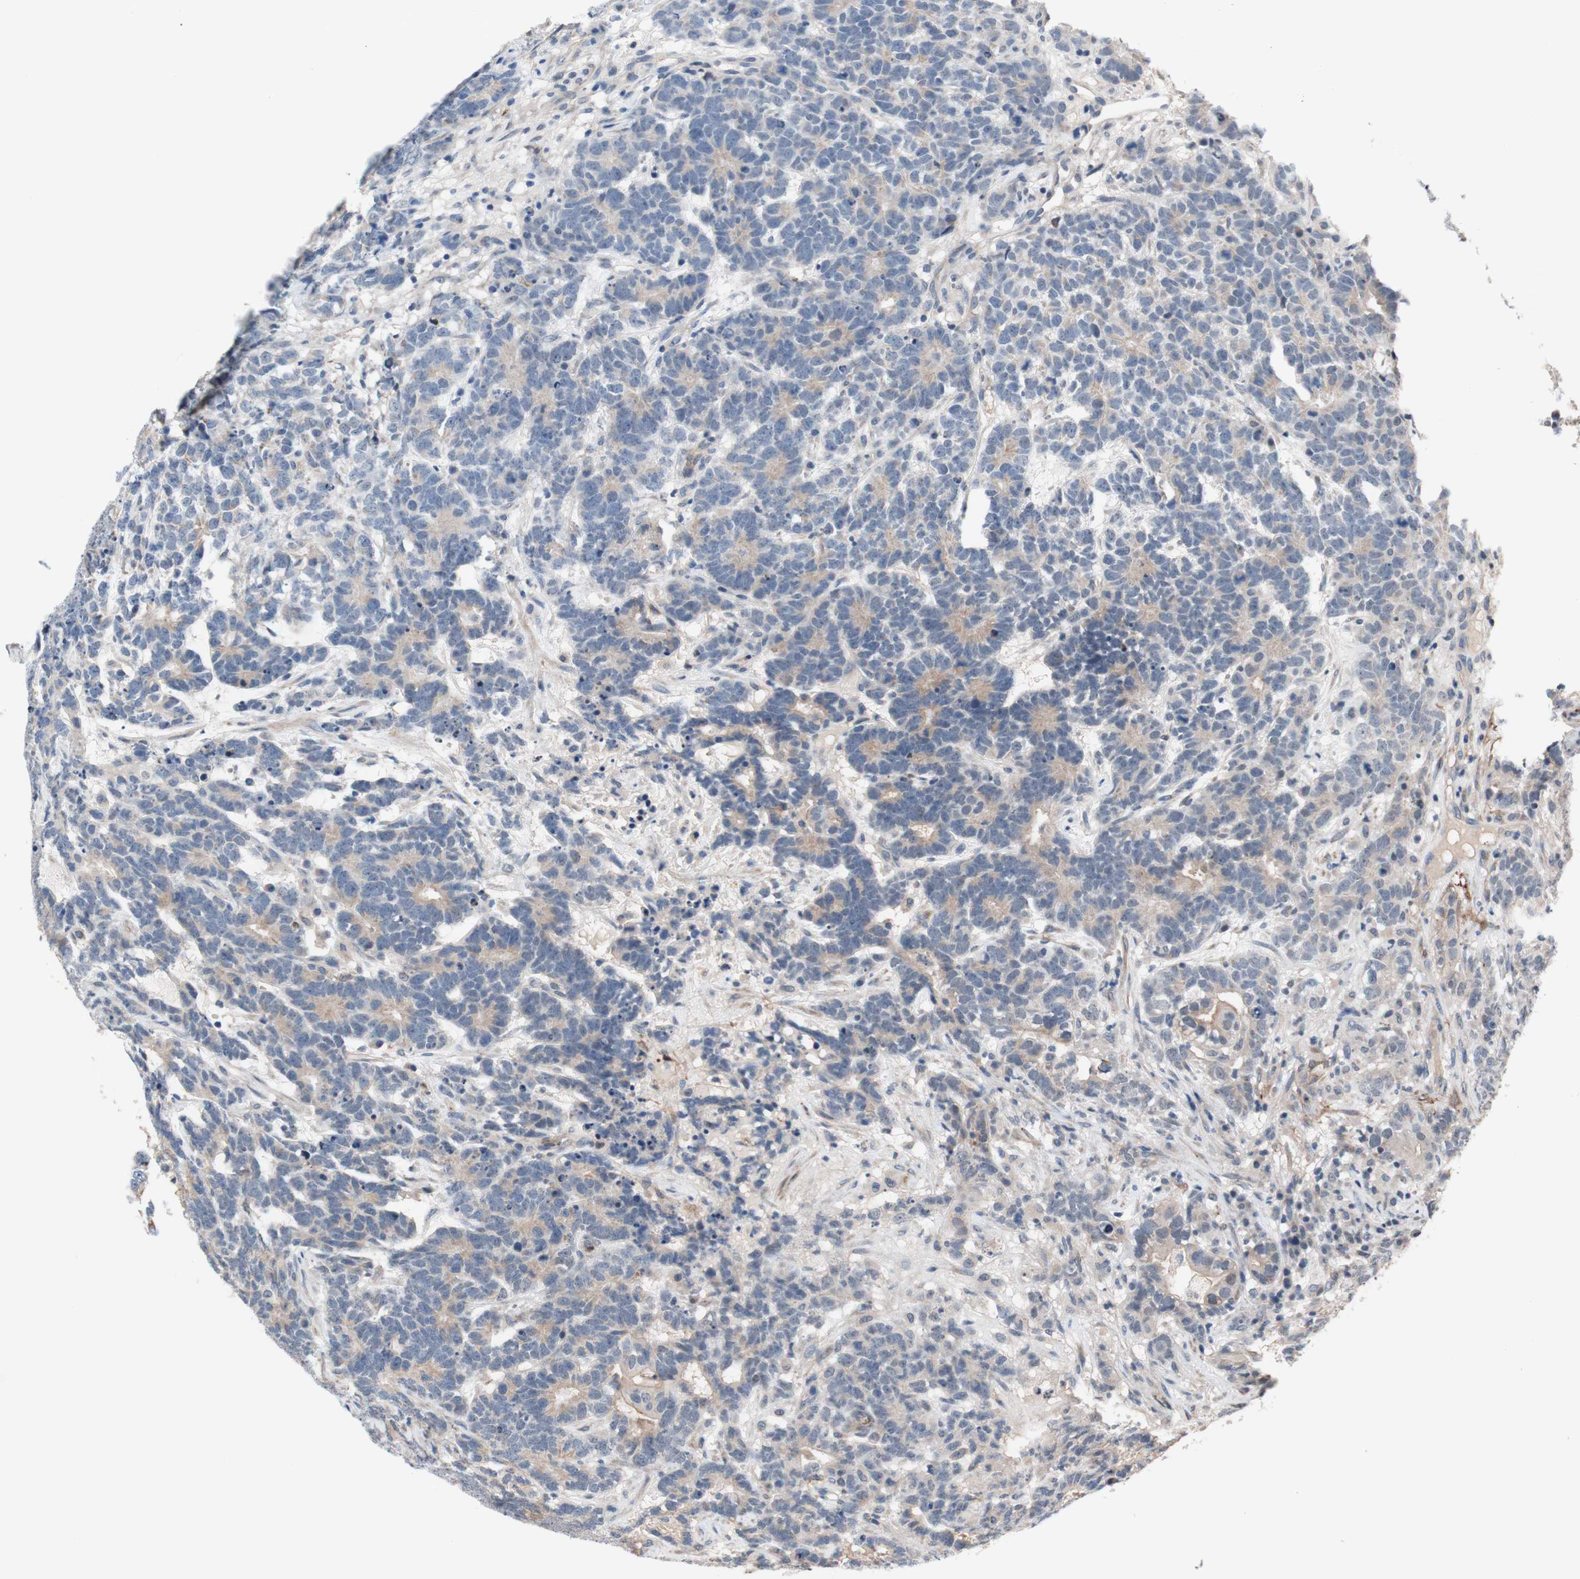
{"staining": {"intensity": "weak", "quantity": "25%-75%", "location": "cytoplasmic/membranous"}, "tissue": "testis cancer", "cell_type": "Tumor cells", "image_type": "cancer", "snomed": [{"axis": "morphology", "description": "Carcinoma, Embryonal, NOS"}, {"axis": "topography", "description": "Testis"}], "caption": "Approximately 25%-75% of tumor cells in testis embryonal carcinoma show weak cytoplasmic/membranous protein positivity as visualized by brown immunohistochemical staining.", "gene": "CD55", "patient": {"sex": "male", "age": 26}}